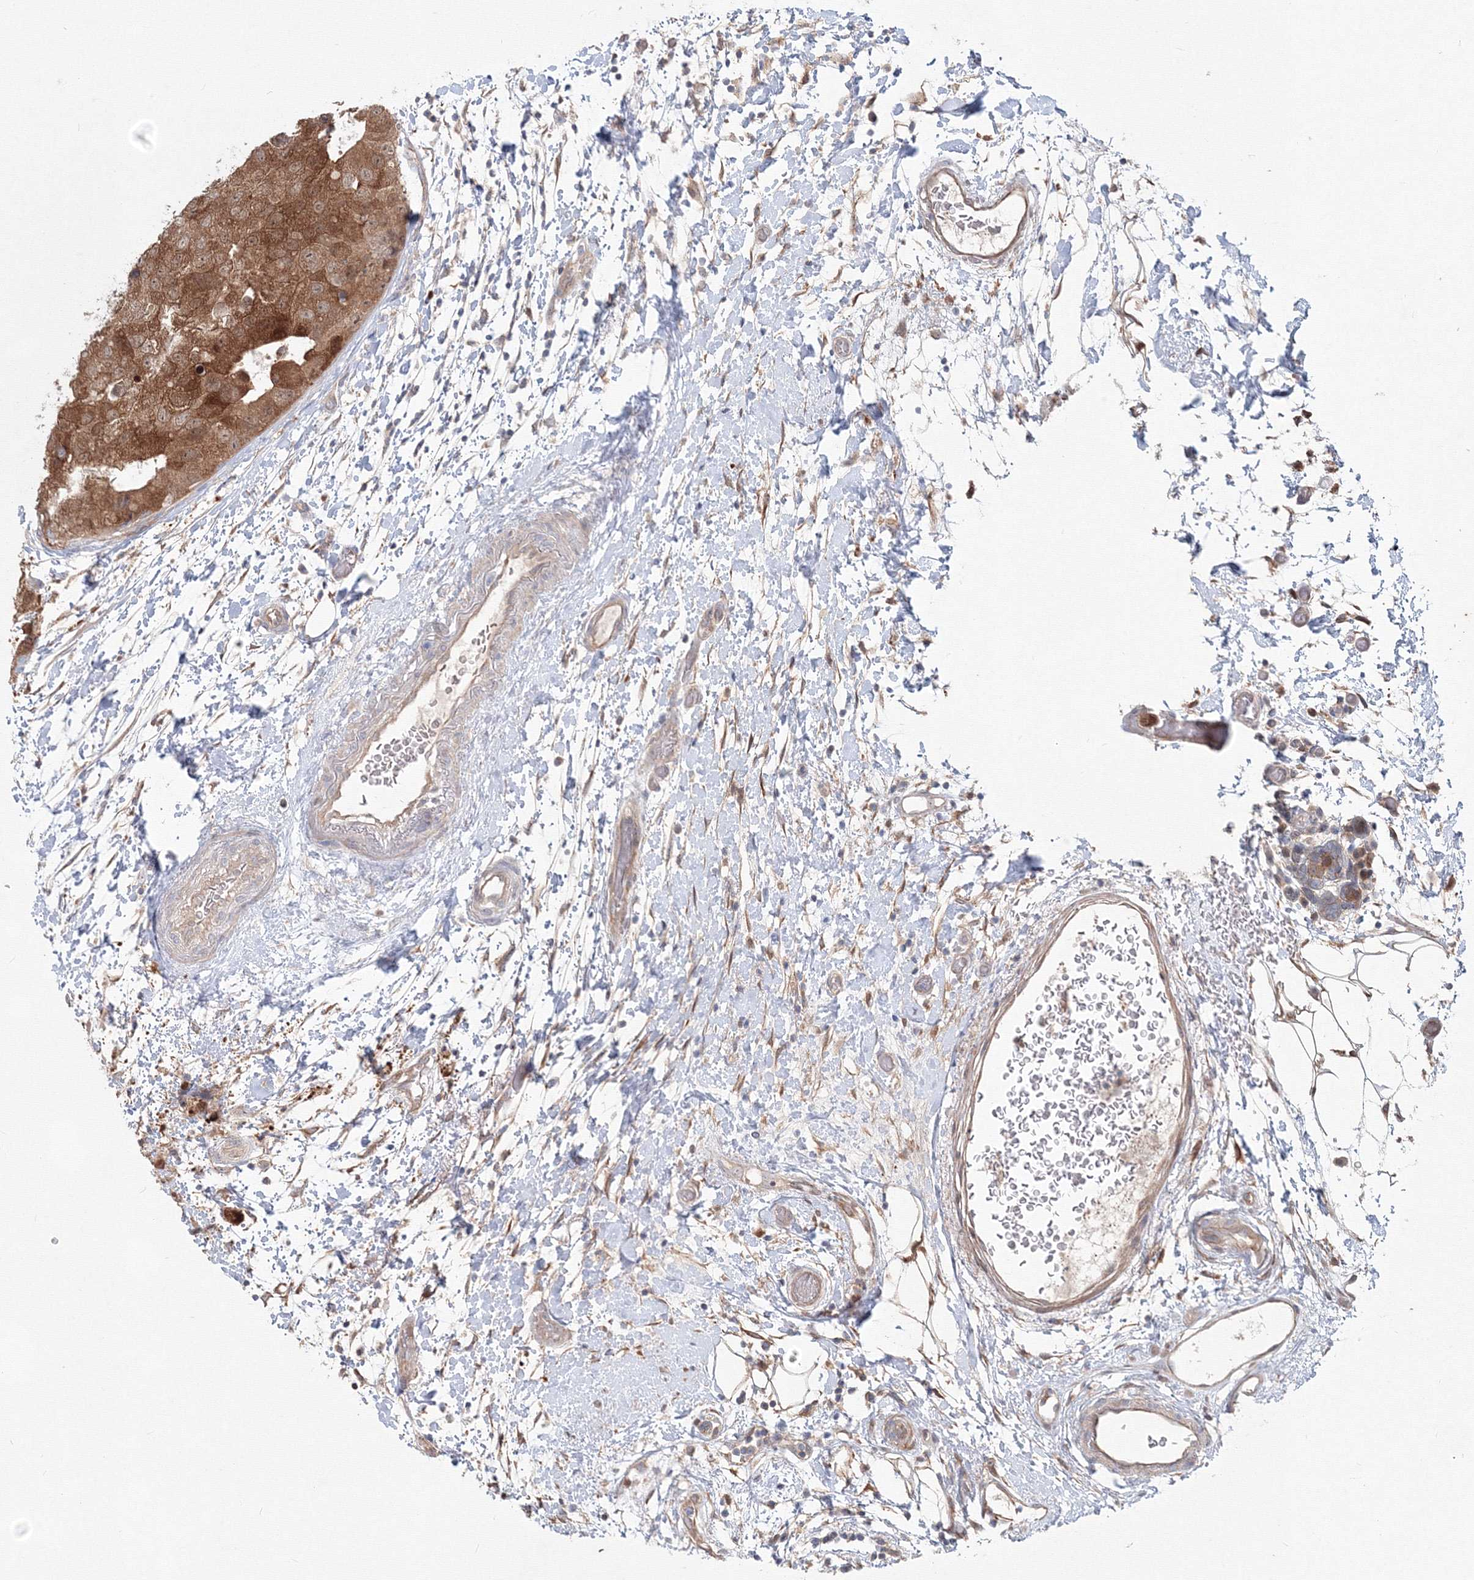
{"staining": {"intensity": "moderate", "quantity": ">75%", "location": "cytoplasmic/membranous"}, "tissue": "breast cancer", "cell_type": "Tumor cells", "image_type": "cancer", "snomed": [{"axis": "morphology", "description": "Duct carcinoma"}, {"axis": "topography", "description": "Breast"}], "caption": "Immunohistochemistry (IHC) staining of invasive ductal carcinoma (breast), which displays medium levels of moderate cytoplasmic/membranous staining in about >75% of tumor cells indicating moderate cytoplasmic/membranous protein expression. The staining was performed using DAB (3,3'-diaminobenzidine) (brown) for protein detection and nuclei were counterstained in hematoxylin (blue).", "gene": "MKRN2", "patient": {"sex": "female", "age": 62}}